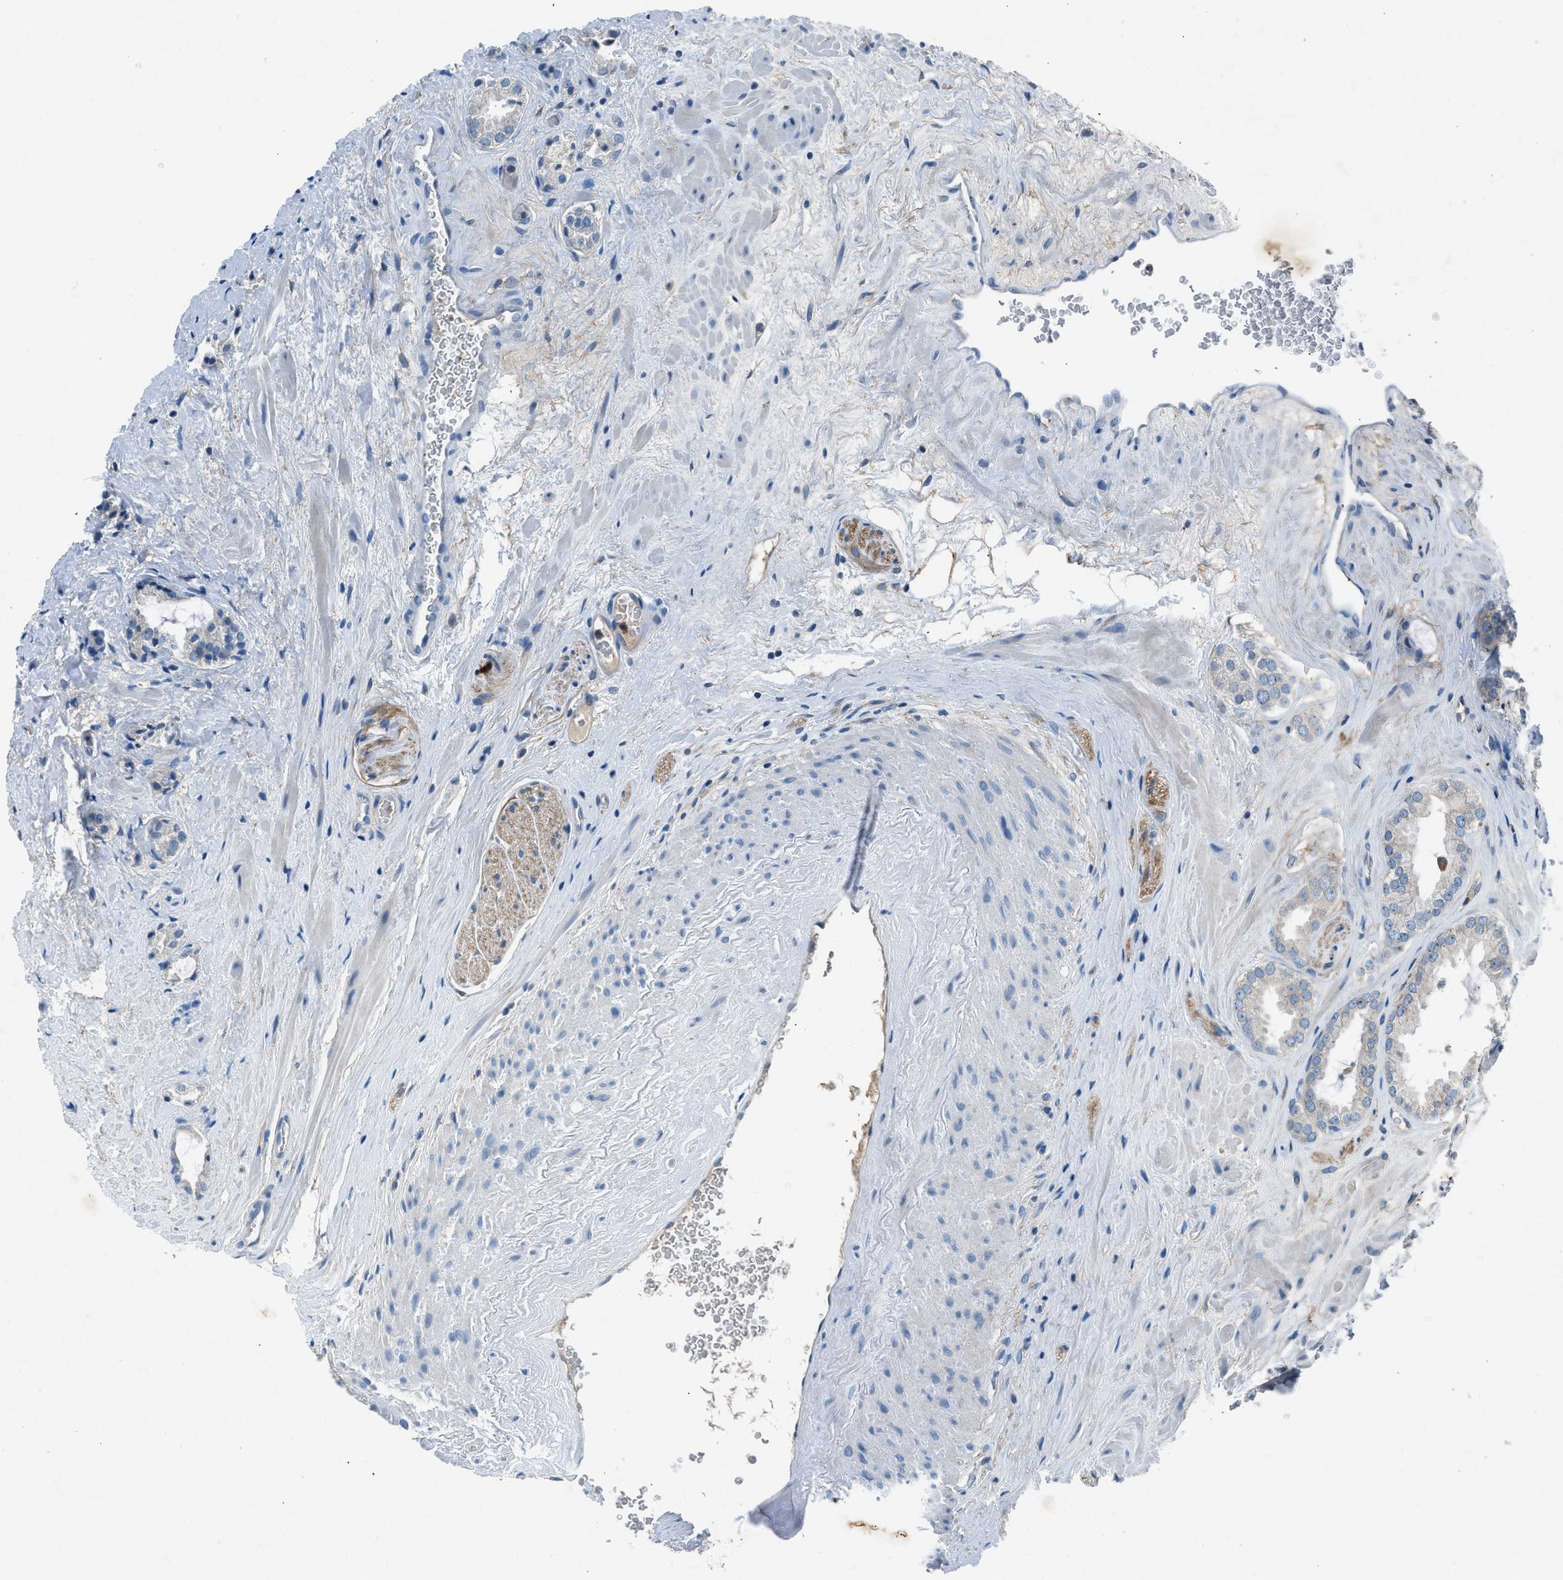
{"staining": {"intensity": "negative", "quantity": "none", "location": "none"}, "tissue": "prostate cancer", "cell_type": "Tumor cells", "image_type": "cancer", "snomed": [{"axis": "morphology", "description": "Adenocarcinoma, High grade"}, {"axis": "topography", "description": "Prostate"}], "caption": "Tumor cells are negative for brown protein staining in high-grade adenocarcinoma (prostate).", "gene": "BMP1", "patient": {"sex": "male", "age": 64}}